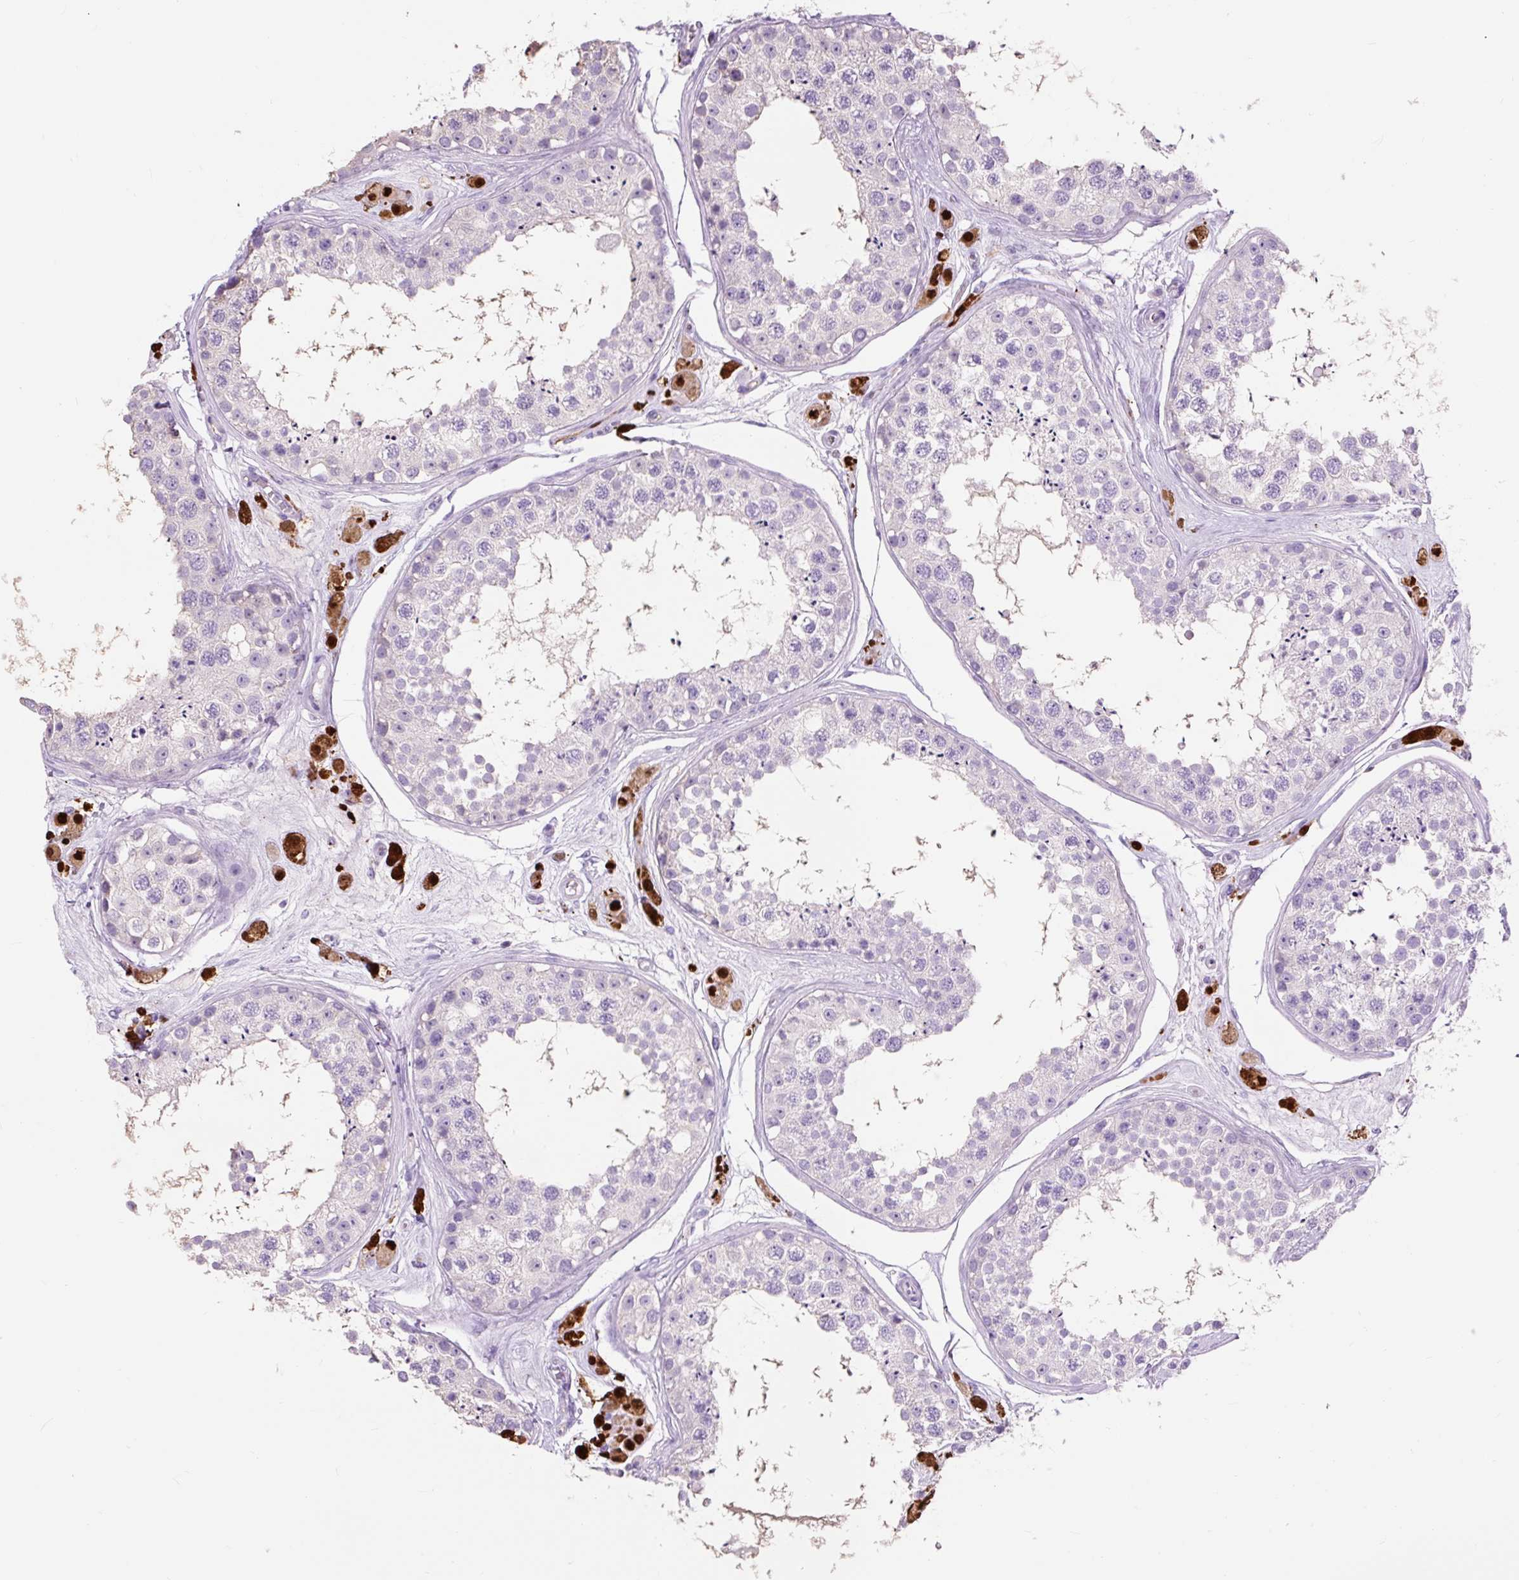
{"staining": {"intensity": "negative", "quantity": "none", "location": "none"}, "tissue": "testis", "cell_type": "Cells in seminiferous ducts", "image_type": "normal", "snomed": [{"axis": "morphology", "description": "Normal tissue, NOS"}, {"axis": "topography", "description": "Testis"}], "caption": "High power microscopy image of an immunohistochemistry (IHC) image of benign testis, revealing no significant expression in cells in seminiferous ducts.", "gene": "OR10A7", "patient": {"sex": "male", "age": 25}}